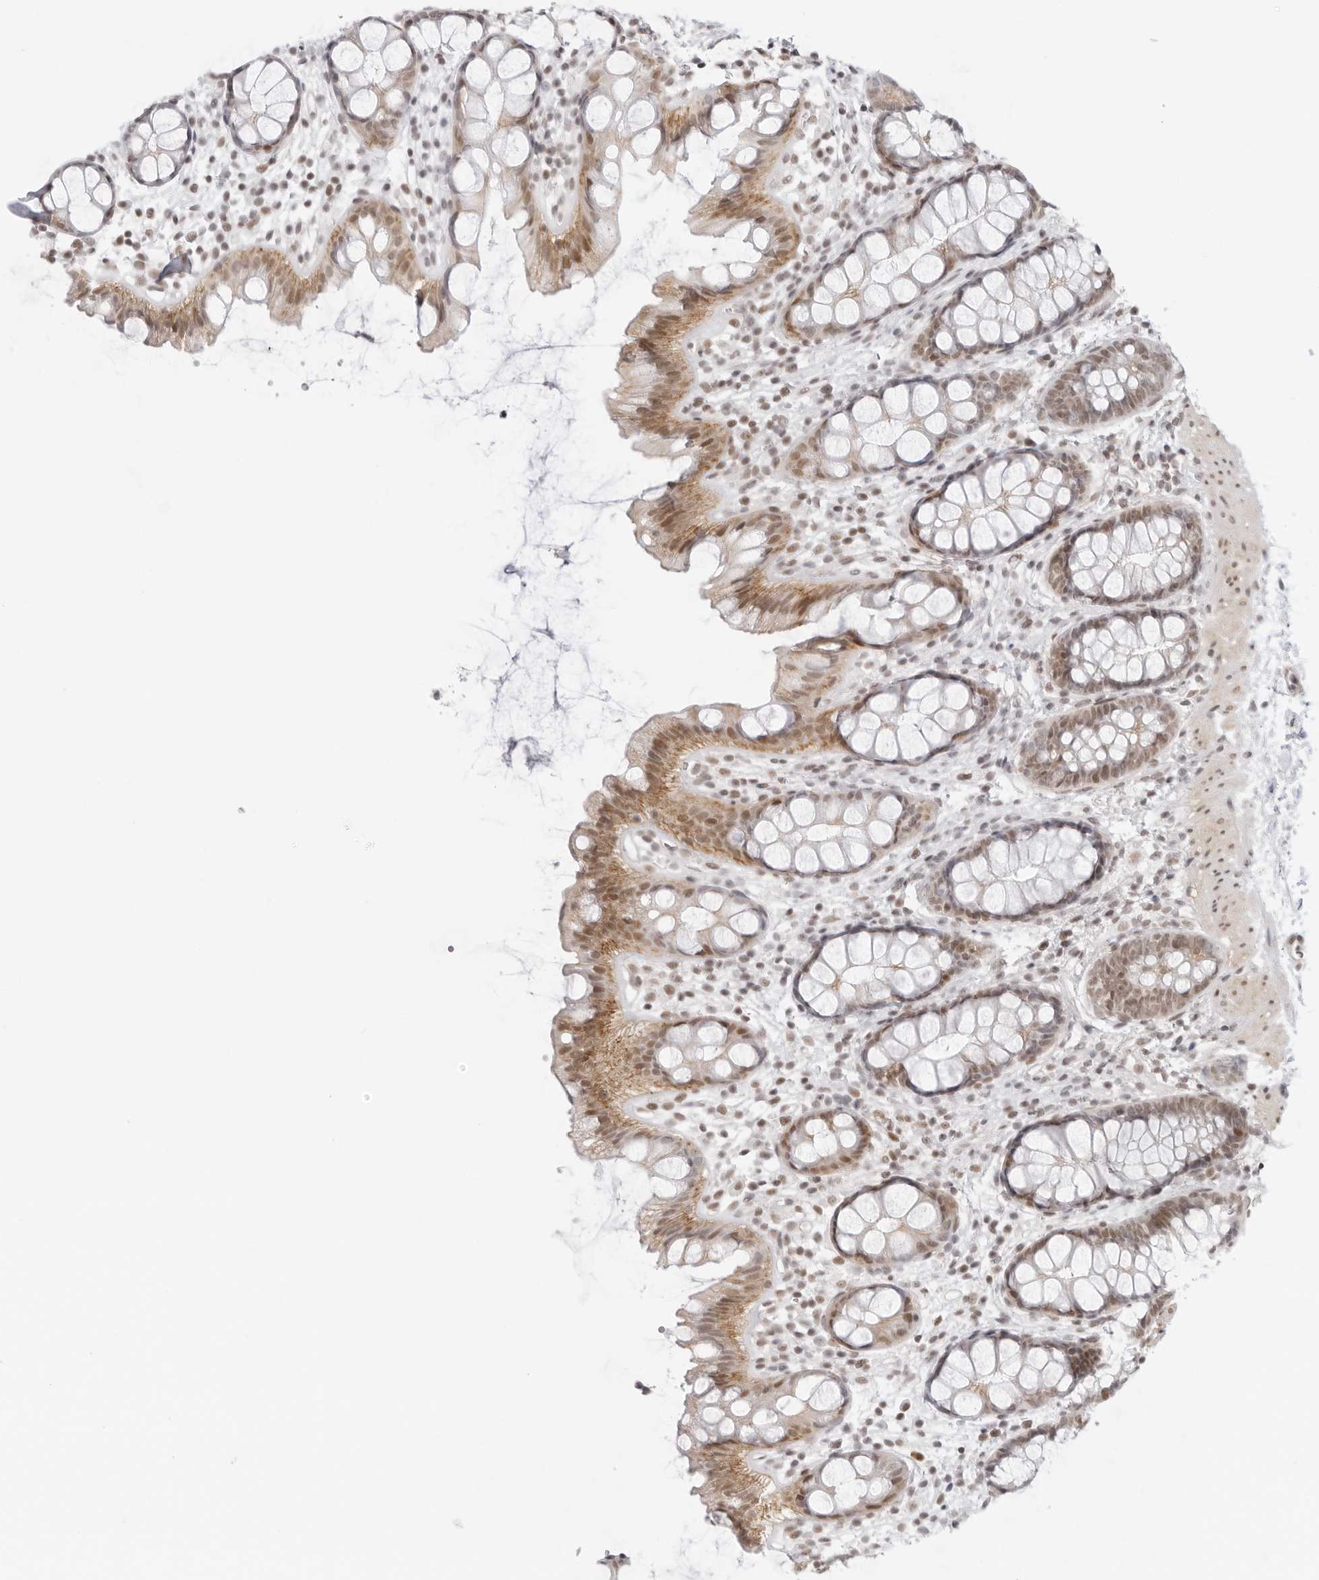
{"staining": {"intensity": "moderate", "quantity": ">75%", "location": "cytoplasmic/membranous,nuclear"}, "tissue": "rectum", "cell_type": "Glandular cells", "image_type": "normal", "snomed": [{"axis": "morphology", "description": "Normal tissue, NOS"}, {"axis": "topography", "description": "Rectum"}], "caption": "The immunohistochemical stain shows moderate cytoplasmic/membranous,nuclear expression in glandular cells of normal rectum. (DAB (3,3'-diaminobenzidine) IHC, brown staining for protein, blue staining for nuclei).", "gene": "TCIM", "patient": {"sex": "female", "age": 65}}